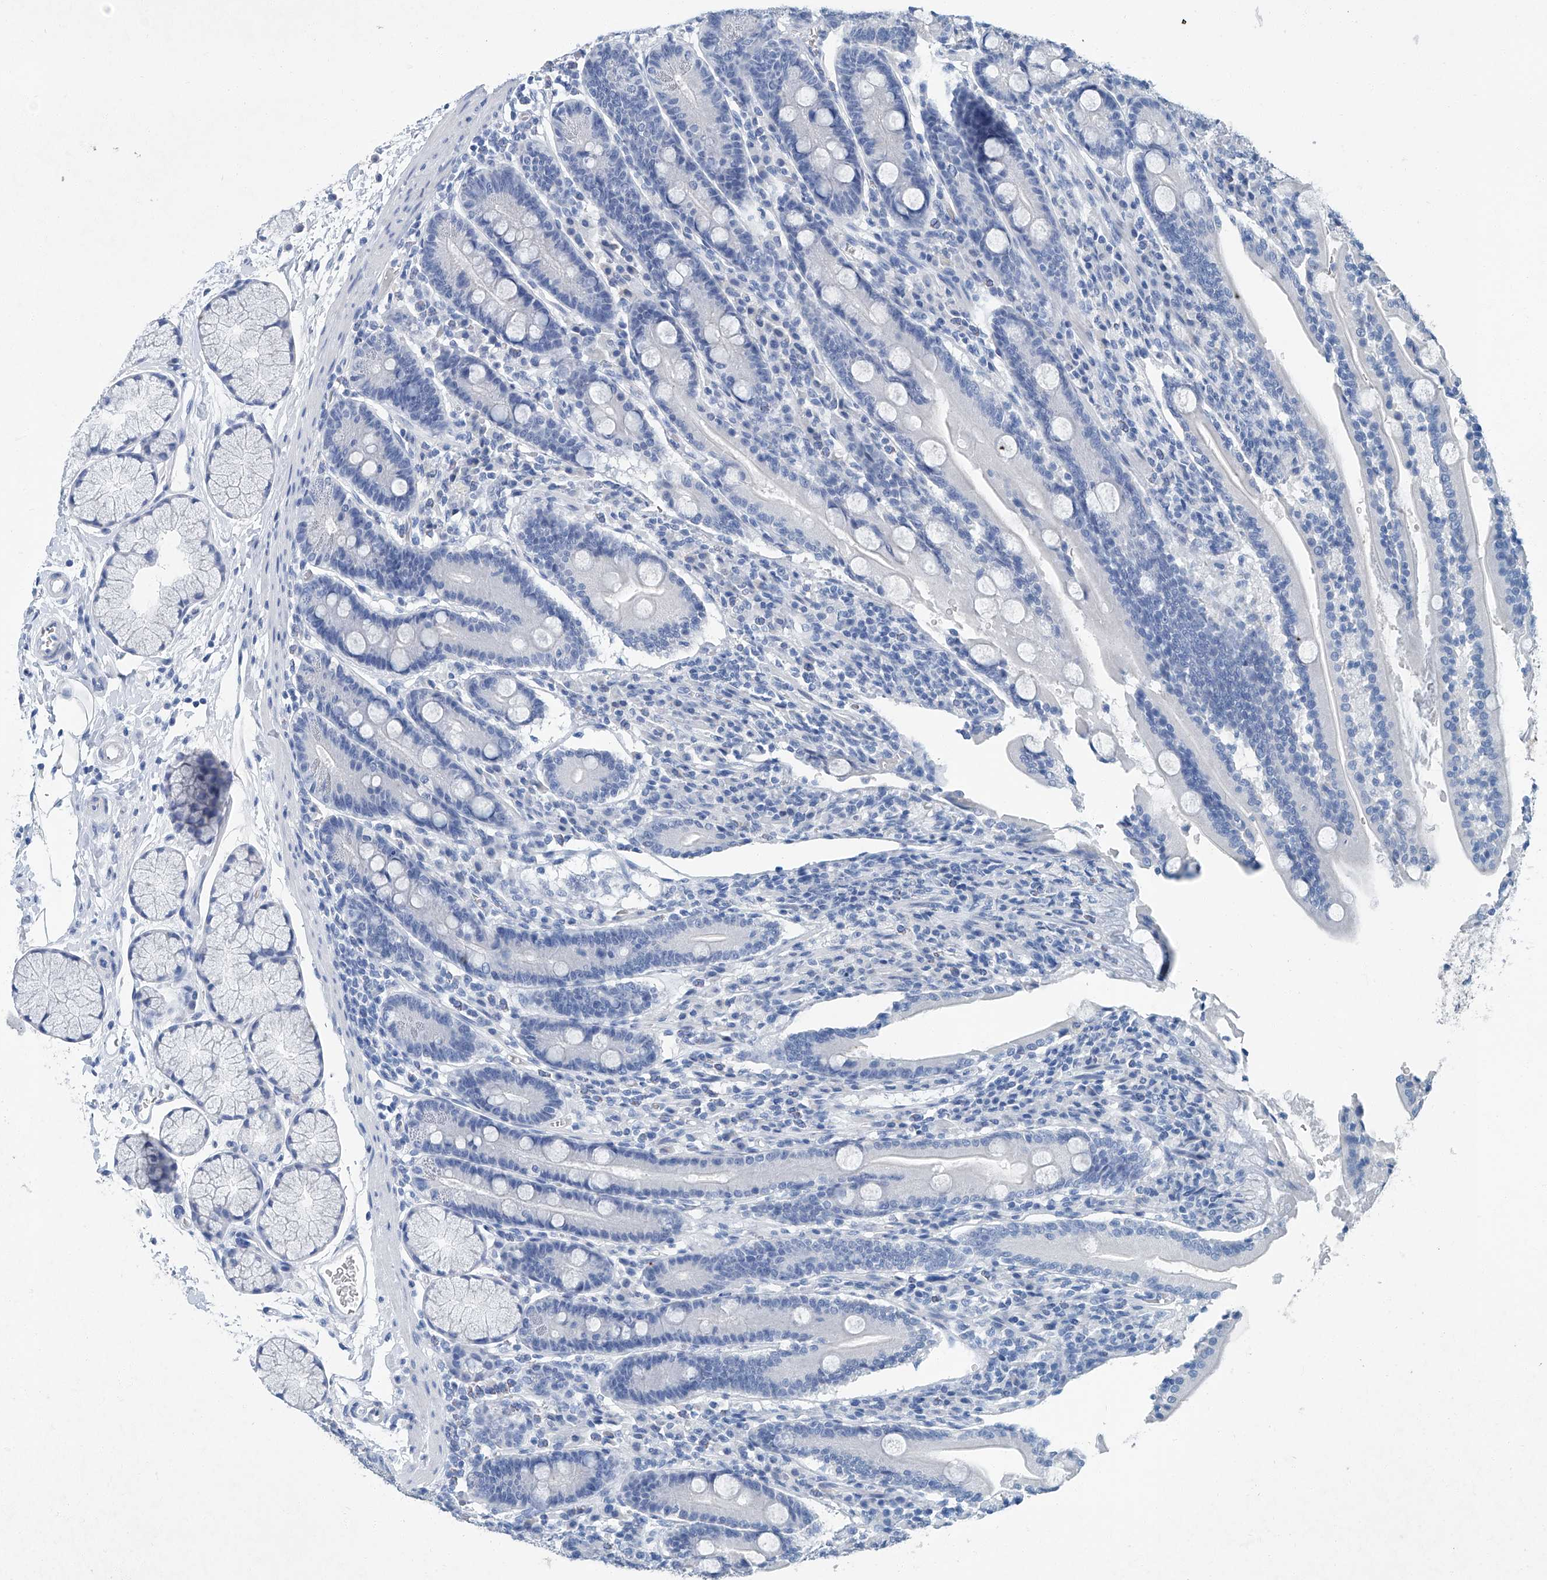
{"staining": {"intensity": "negative", "quantity": "none", "location": "none"}, "tissue": "duodenum", "cell_type": "Glandular cells", "image_type": "normal", "snomed": [{"axis": "morphology", "description": "Normal tissue, NOS"}, {"axis": "topography", "description": "Duodenum"}], "caption": "This is a image of IHC staining of unremarkable duodenum, which shows no staining in glandular cells. (Immunohistochemistry (ihc), brightfield microscopy, high magnification).", "gene": "CYP2A7", "patient": {"sex": "male", "age": 35}}